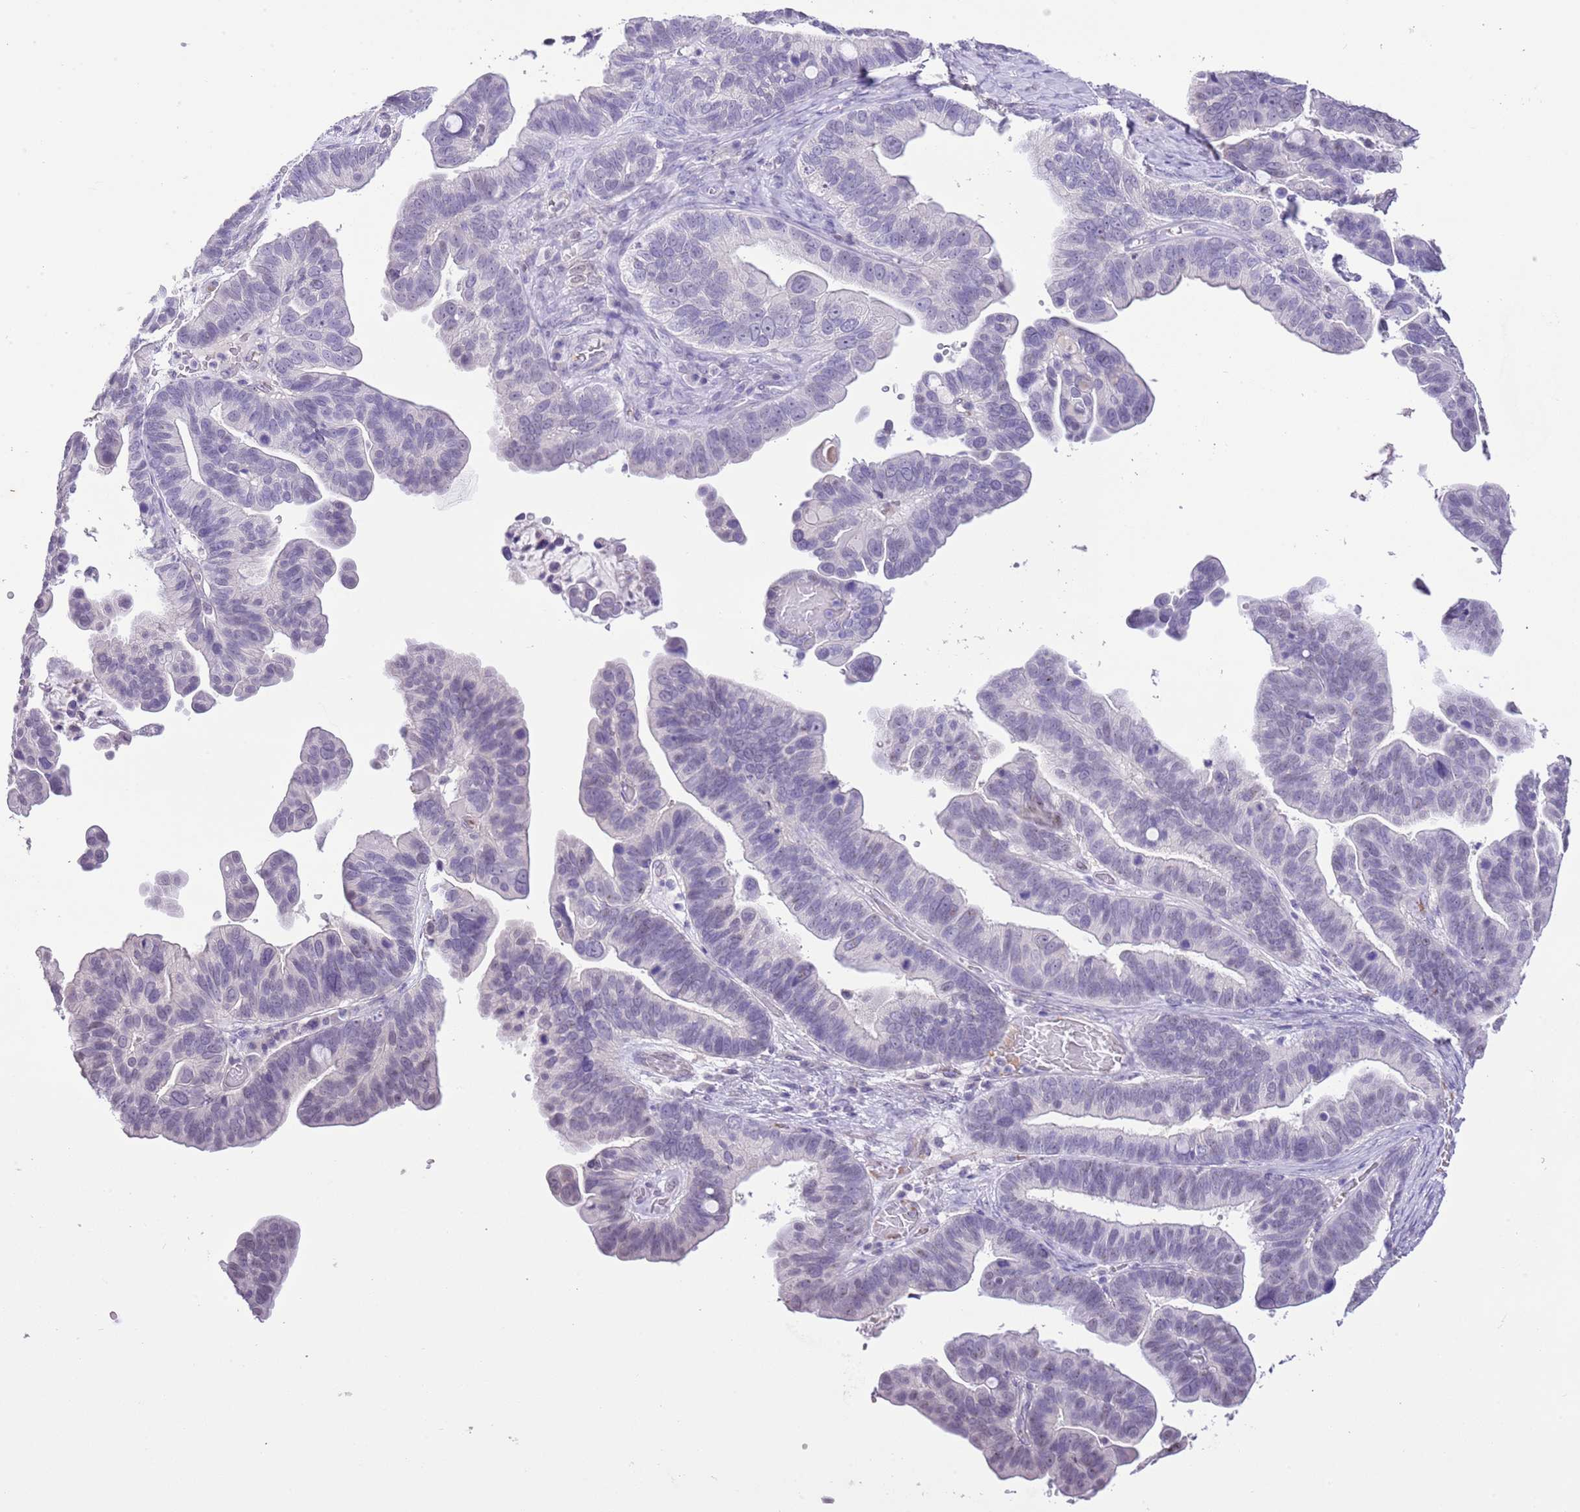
{"staining": {"intensity": "negative", "quantity": "none", "location": "none"}, "tissue": "ovarian cancer", "cell_type": "Tumor cells", "image_type": "cancer", "snomed": [{"axis": "morphology", "description": "Cystadenocarcinoma, serous, NOS"}, {"axis": "topography", "description": "Ovary"}], "caption": "A high-resolution image shows IHC staining of ovarian serous cystadenocarcinoma, which exhibits no significant positivity in tumor cells.", "gene": "MIDN", "patient": {"sex": "female", "age": 56}}